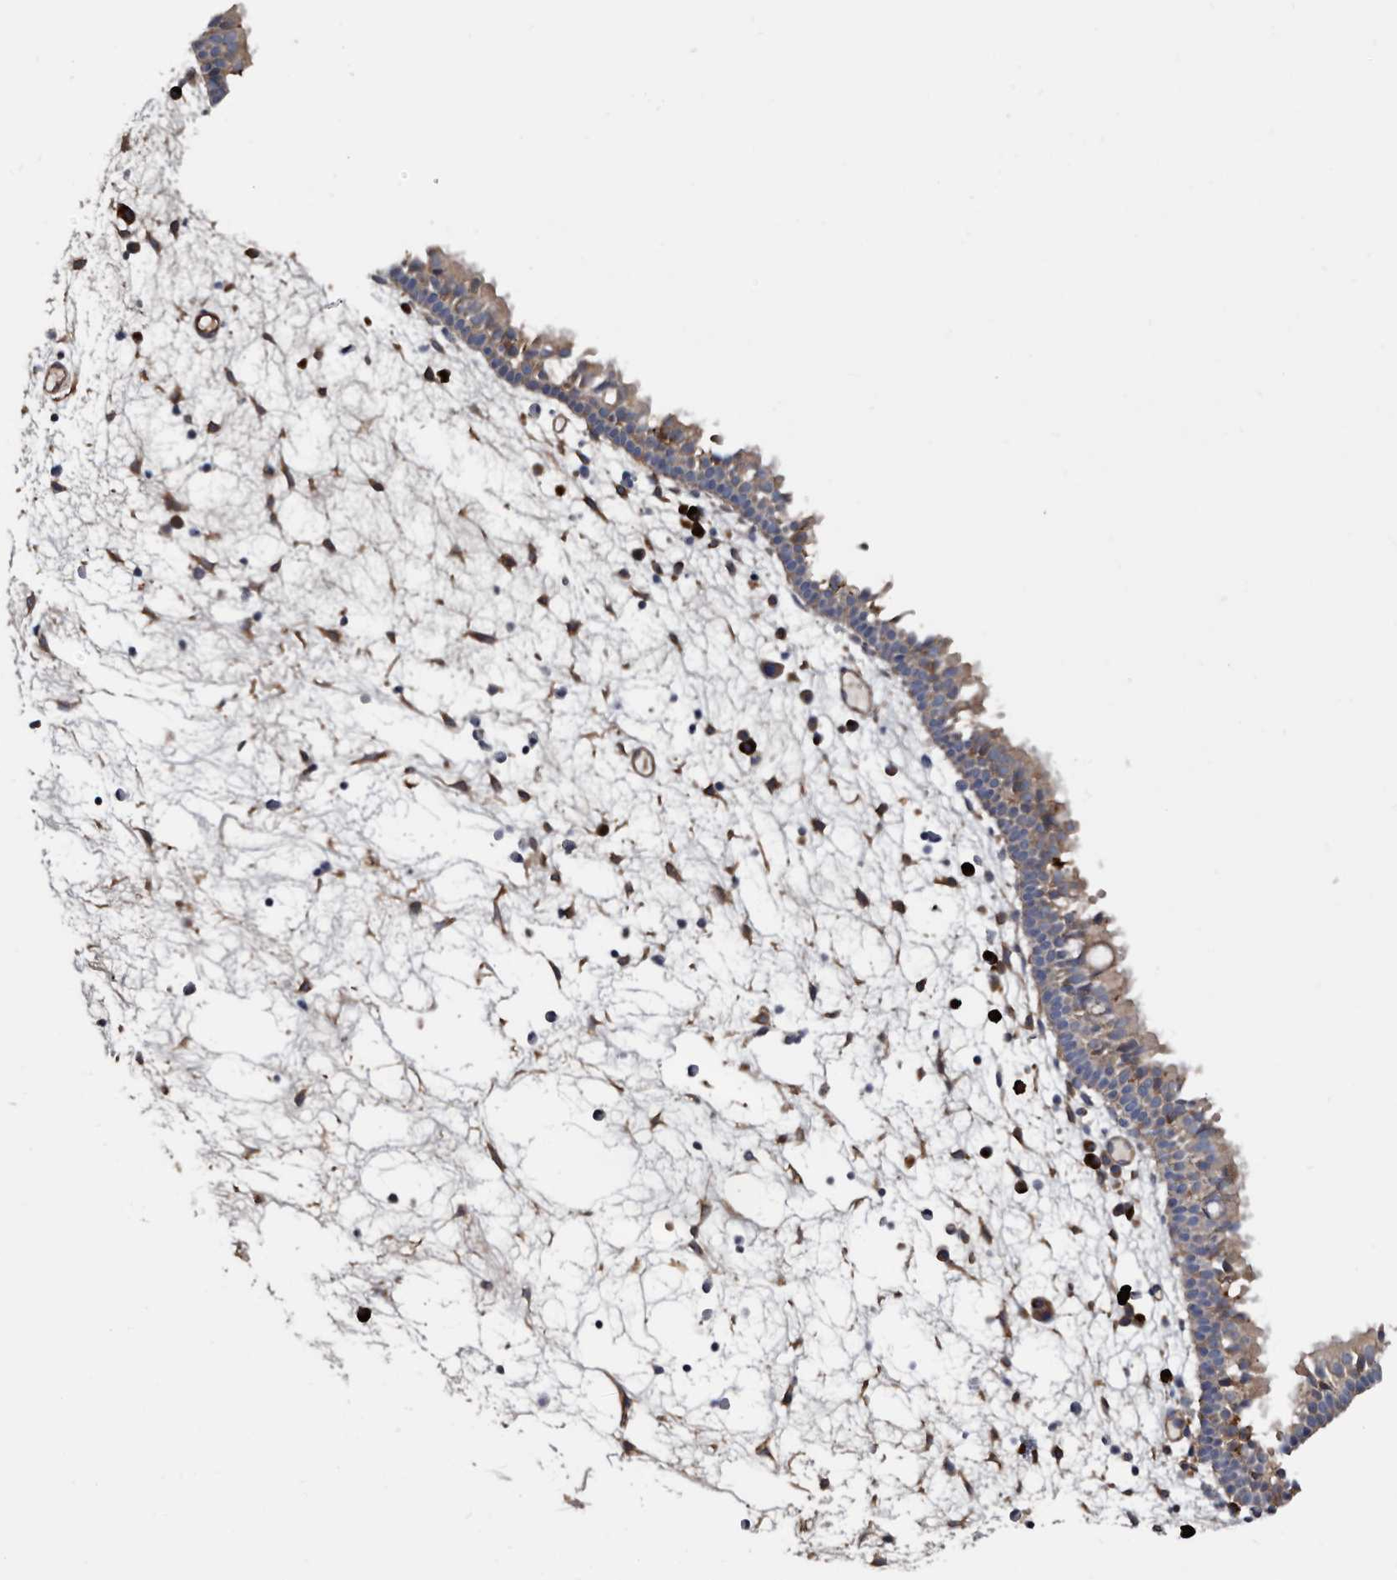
{"staining": {"intensity": "weak", "quantity": "25%-75%", "location": "cytoplasmic/membranous"}, "tissue": "nasopharynx", "cell_type": "Respiratory epithelial cells", "image_type": "normal", "snomed": [{"axis": "morphology", "description": "Normal tissue, NOS"}, {"axis": "morphology", "description": "Inflammation, NOS"}, {"axis": "morphology", "description": "Malignant melanoma, Metastatic site"}, {"axis": "topography", "description": "Nasopharynx"}], "caption": "Respiratory epithelial cells display low levels of weak cytoplasmic/membranous positivity in approximately 25%-75% of cells in normal nasopharynx. Using DAB (3,3'-diaminobenzidine) (brown) and hematoxylin (blue) stains, captured at high magnification using brightfield microscopy.", "gene": "TSPAN17", "patient": {"sex": "male", "age": 70}}